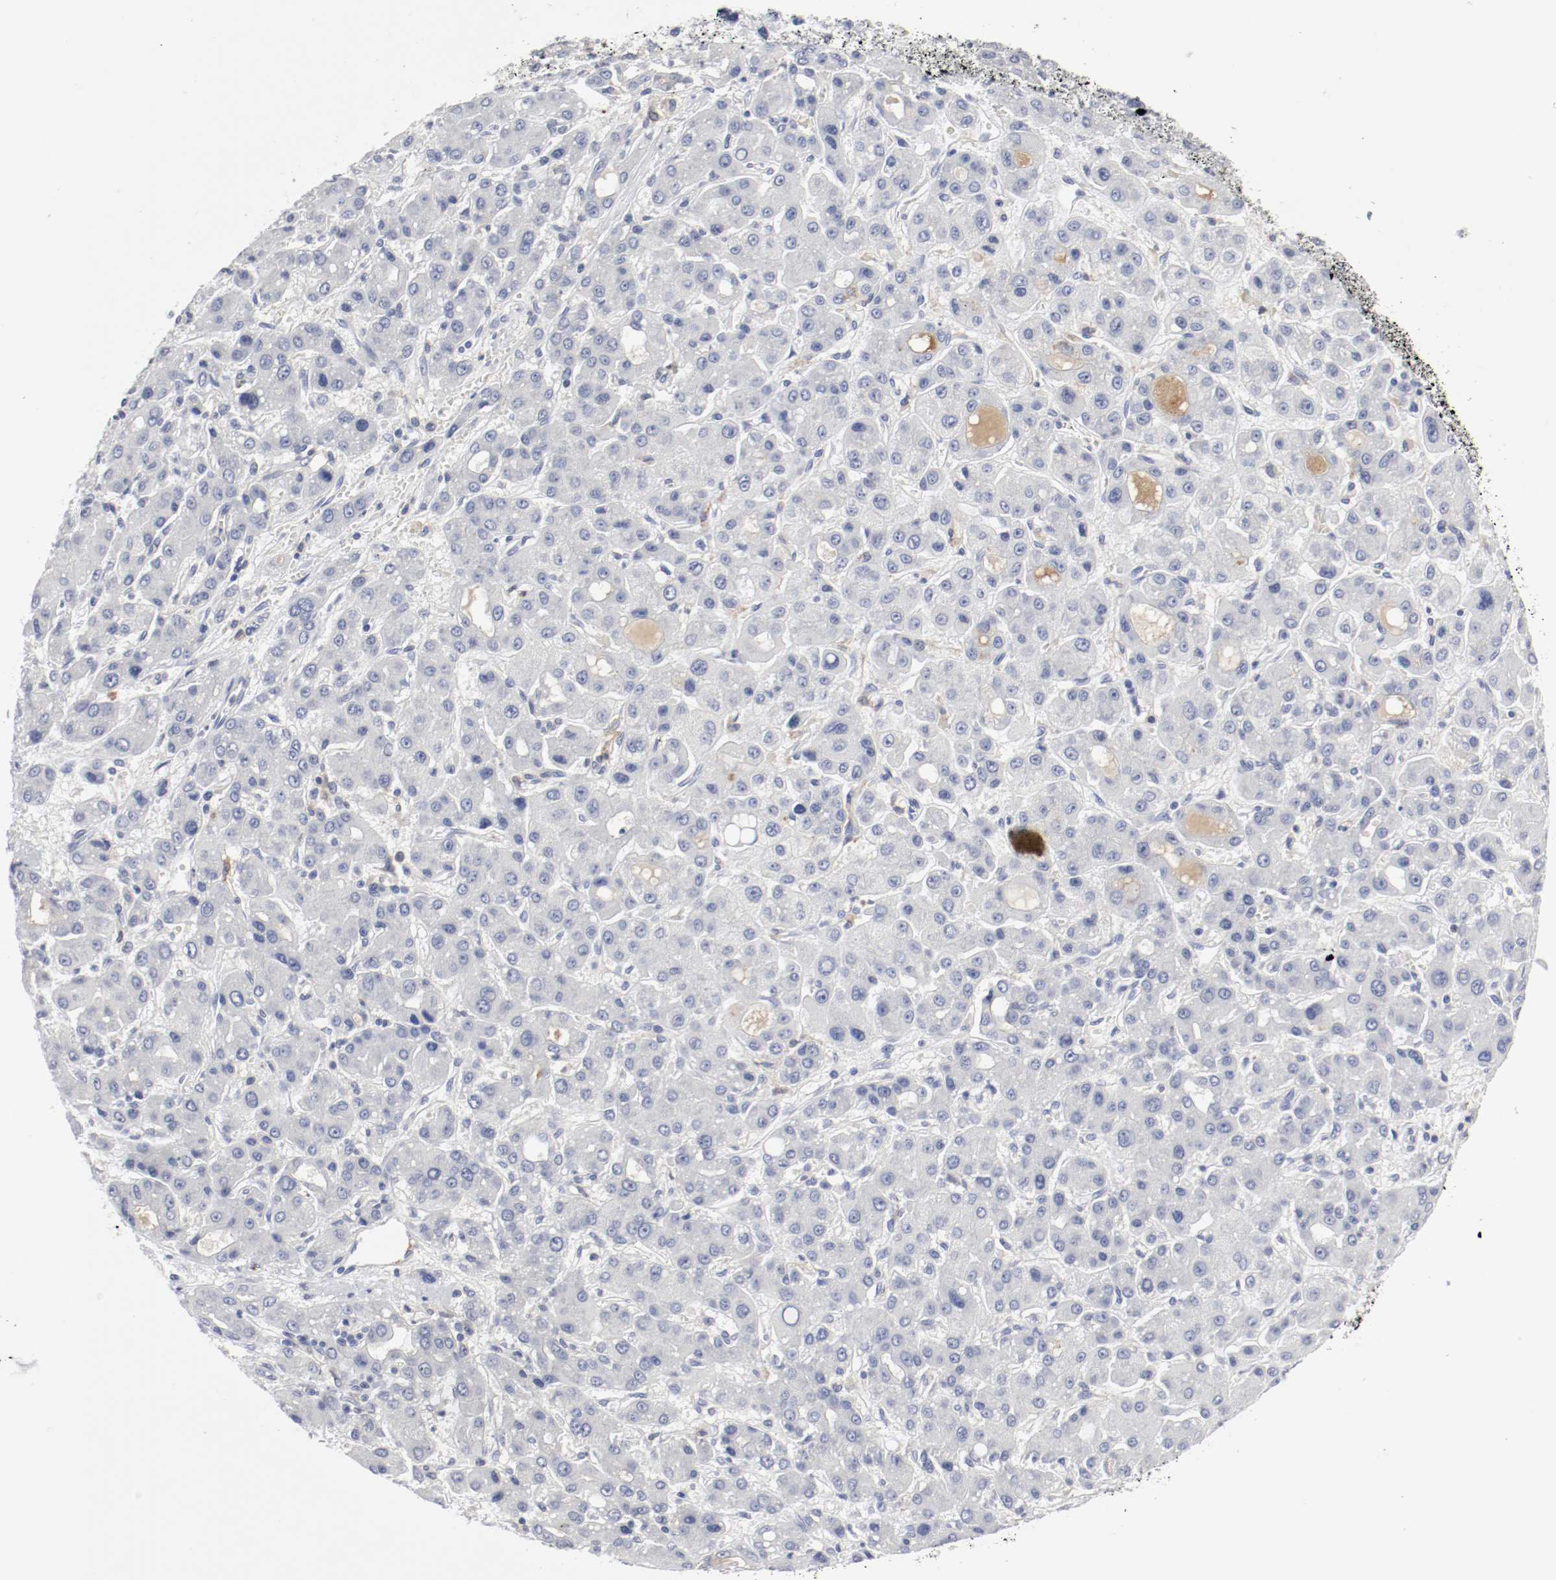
{"staining": {"intensity": "negative", "quantity": "none", "location": "none"}, "tissue": "liver cancer", "cell_type": "Tumor cells", "image_type": "cancer", "snomed": [{"axis": "morphology", "description": "Carcinoma, Hepatocellular, NOS"}, {"axis": "topography", "description": "Liver"}], "caption": "A histopathology image of human hepatocellular carcinoma (liver) is negative for staining in tumor cells.", "gene": "ITGAX", "patient": {"sex": "male", "age": 55}}